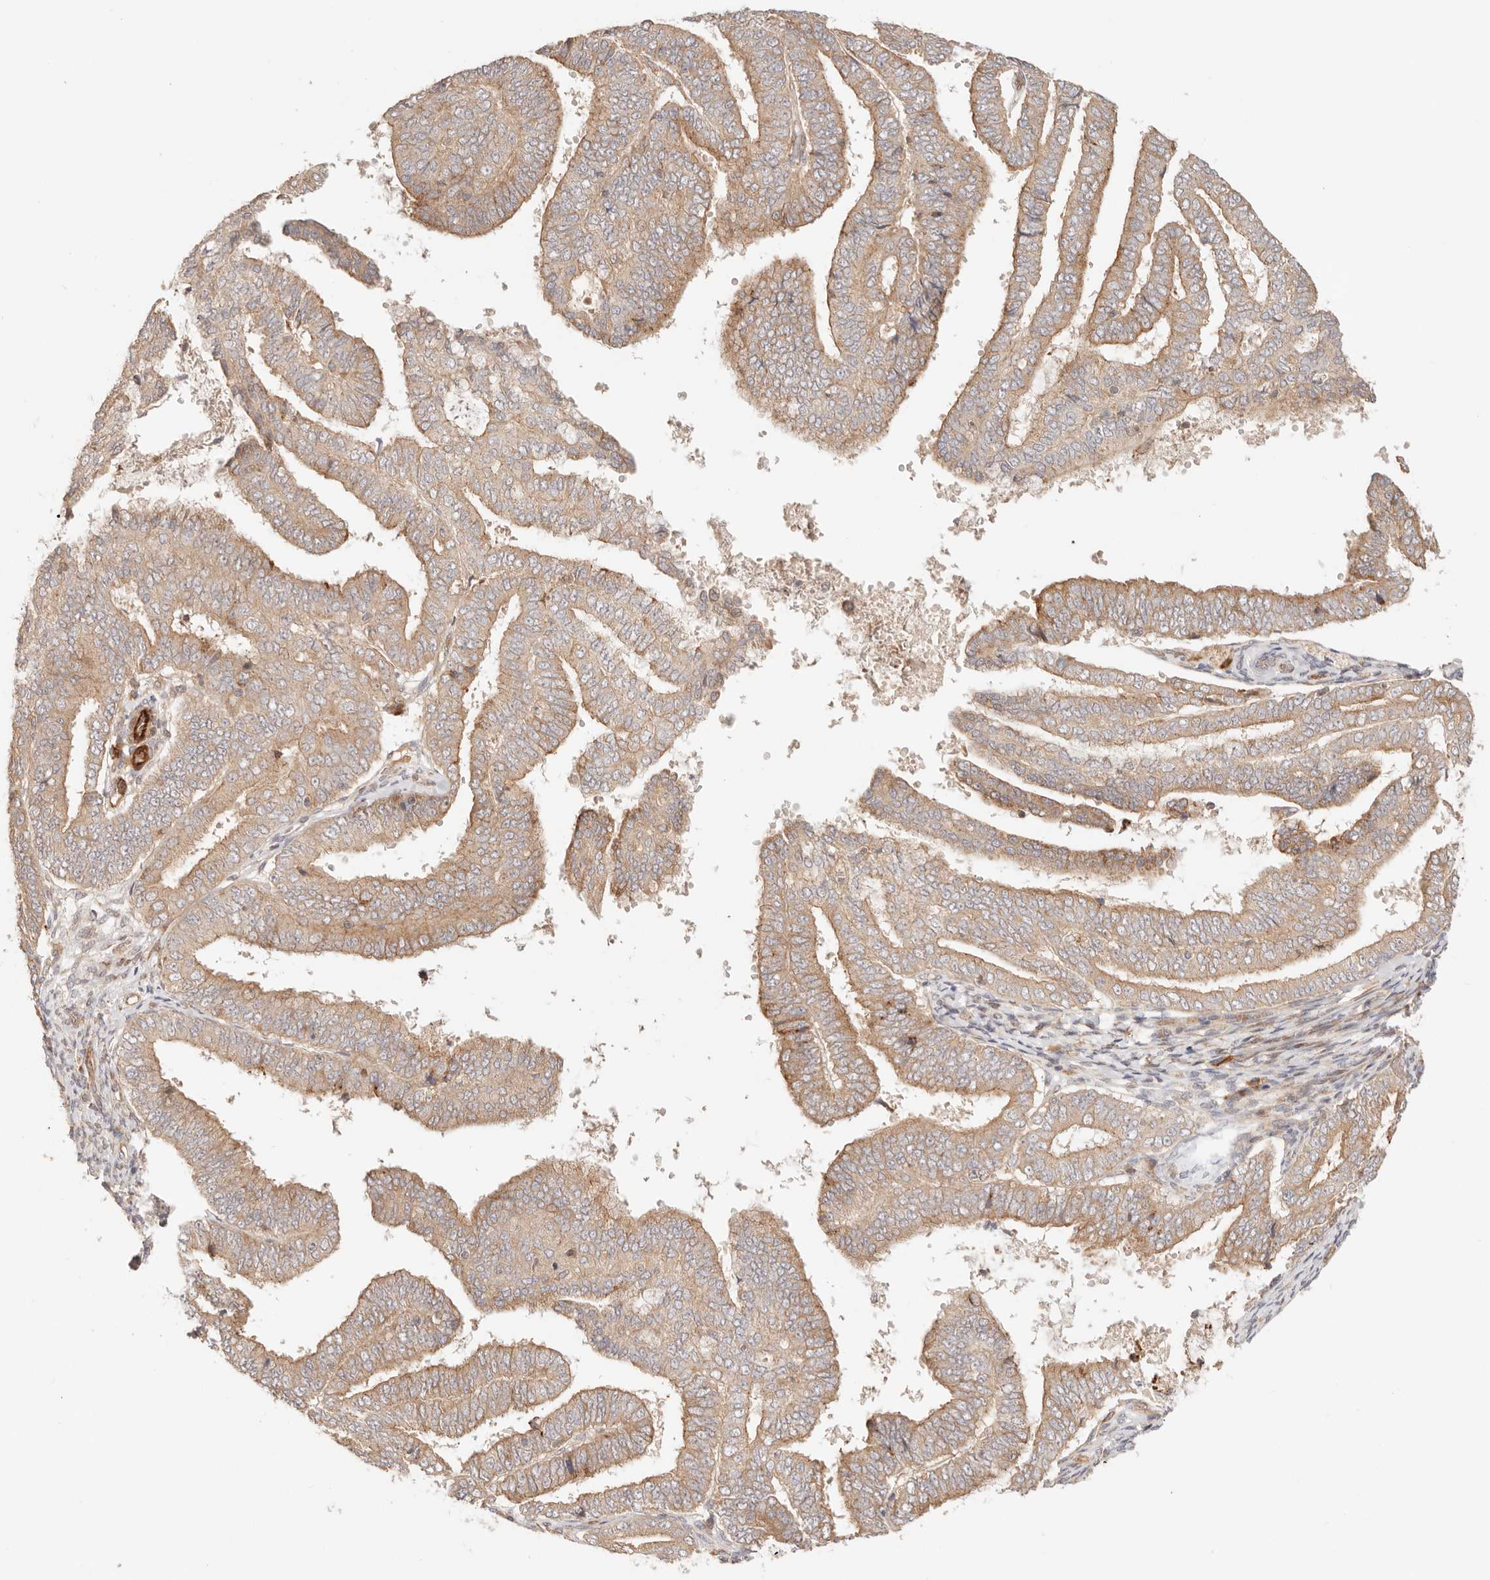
{"staining": {"intensity": "moderate", "quantity": ">75%", "location": "cytoplasmic/membranous"}, "tissue": "endometrial cancer", "cell_type": "Tumor cells", "image_type": "cancer", "snomed": [{"axis": "morphology", "description": "Adenocarcinoma, NOS"}, {"axis": "topography", "description": "Endometrium"}], "caption": "Adenocarcinoma (endometrial) was stained to show a protein in brown. There is medium levels of moderate cytoplasmic/membranous staining in about >75% of tumor cells.", "gene": "IL1R2", "patient": {"sex": "female", "age": 63}}